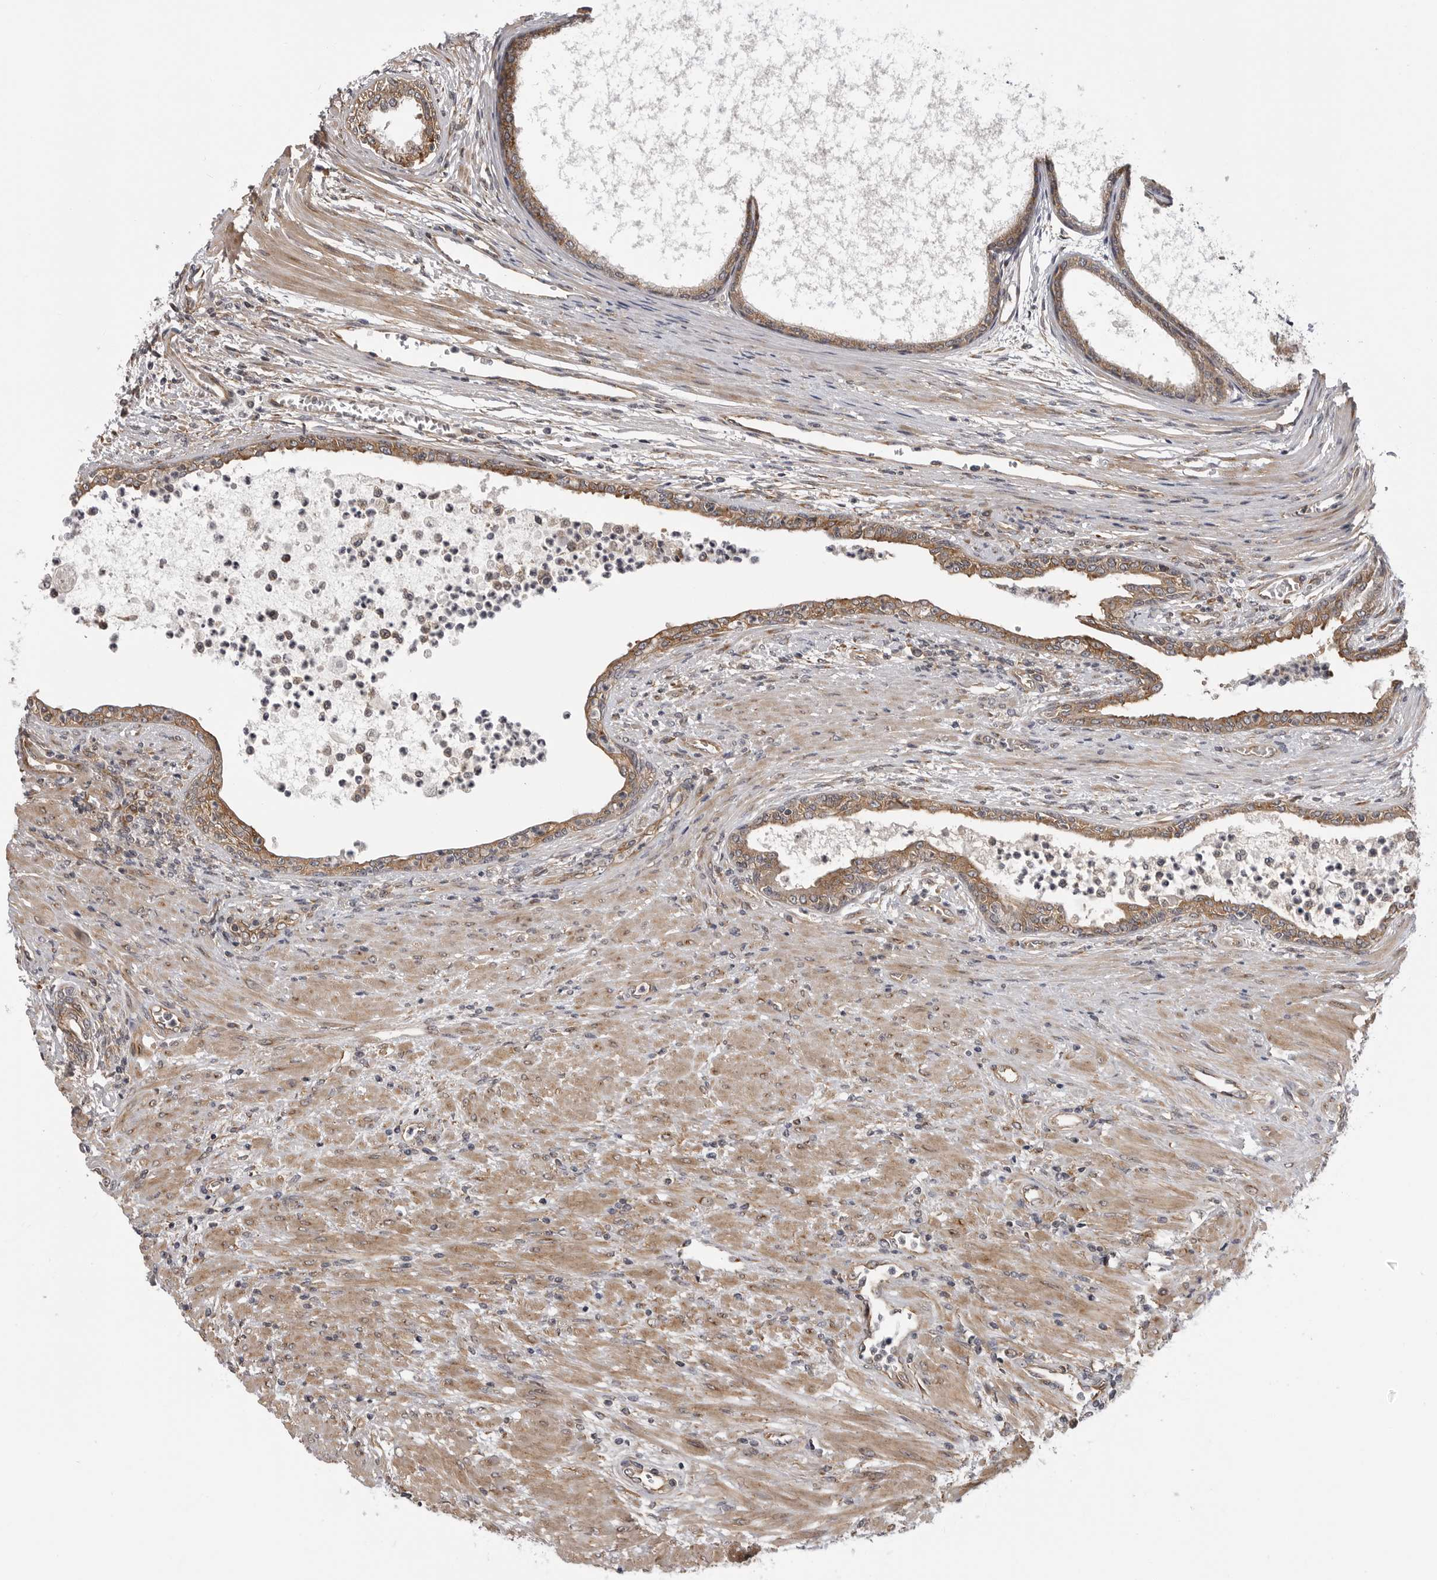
{"staining": {"intensity": "moderate", "quantity": ">75%", "location": "cytoplasmic/membranous"}, "tissue": "prostate cancer", "cell_type": "Tumor cells", "image_type": "cancer", "snomed": [{"axis": "morphology", "description": "Normal tissue, NOS"}, {"axis": "morphology", "description": "Adenocarcinoma, Low grade"}, {"axis": "topography", "description": "Prostate"}, {"axis": "topography", "description": "Peripheral nerve tissue"}], "caption": "Prostate adenocarcinoma (low-grade) tissue shows moderate cytoplasmic/membranous expression in about >75% of tumor cells (Stains: DAB (3,3'-diaminobenzidine) in brown, nuclei in blue, Microscopy: brightfield microscopy at high magnification).", "gene": "LRRC45", "patient": {"sex": "male", "age": 71}}